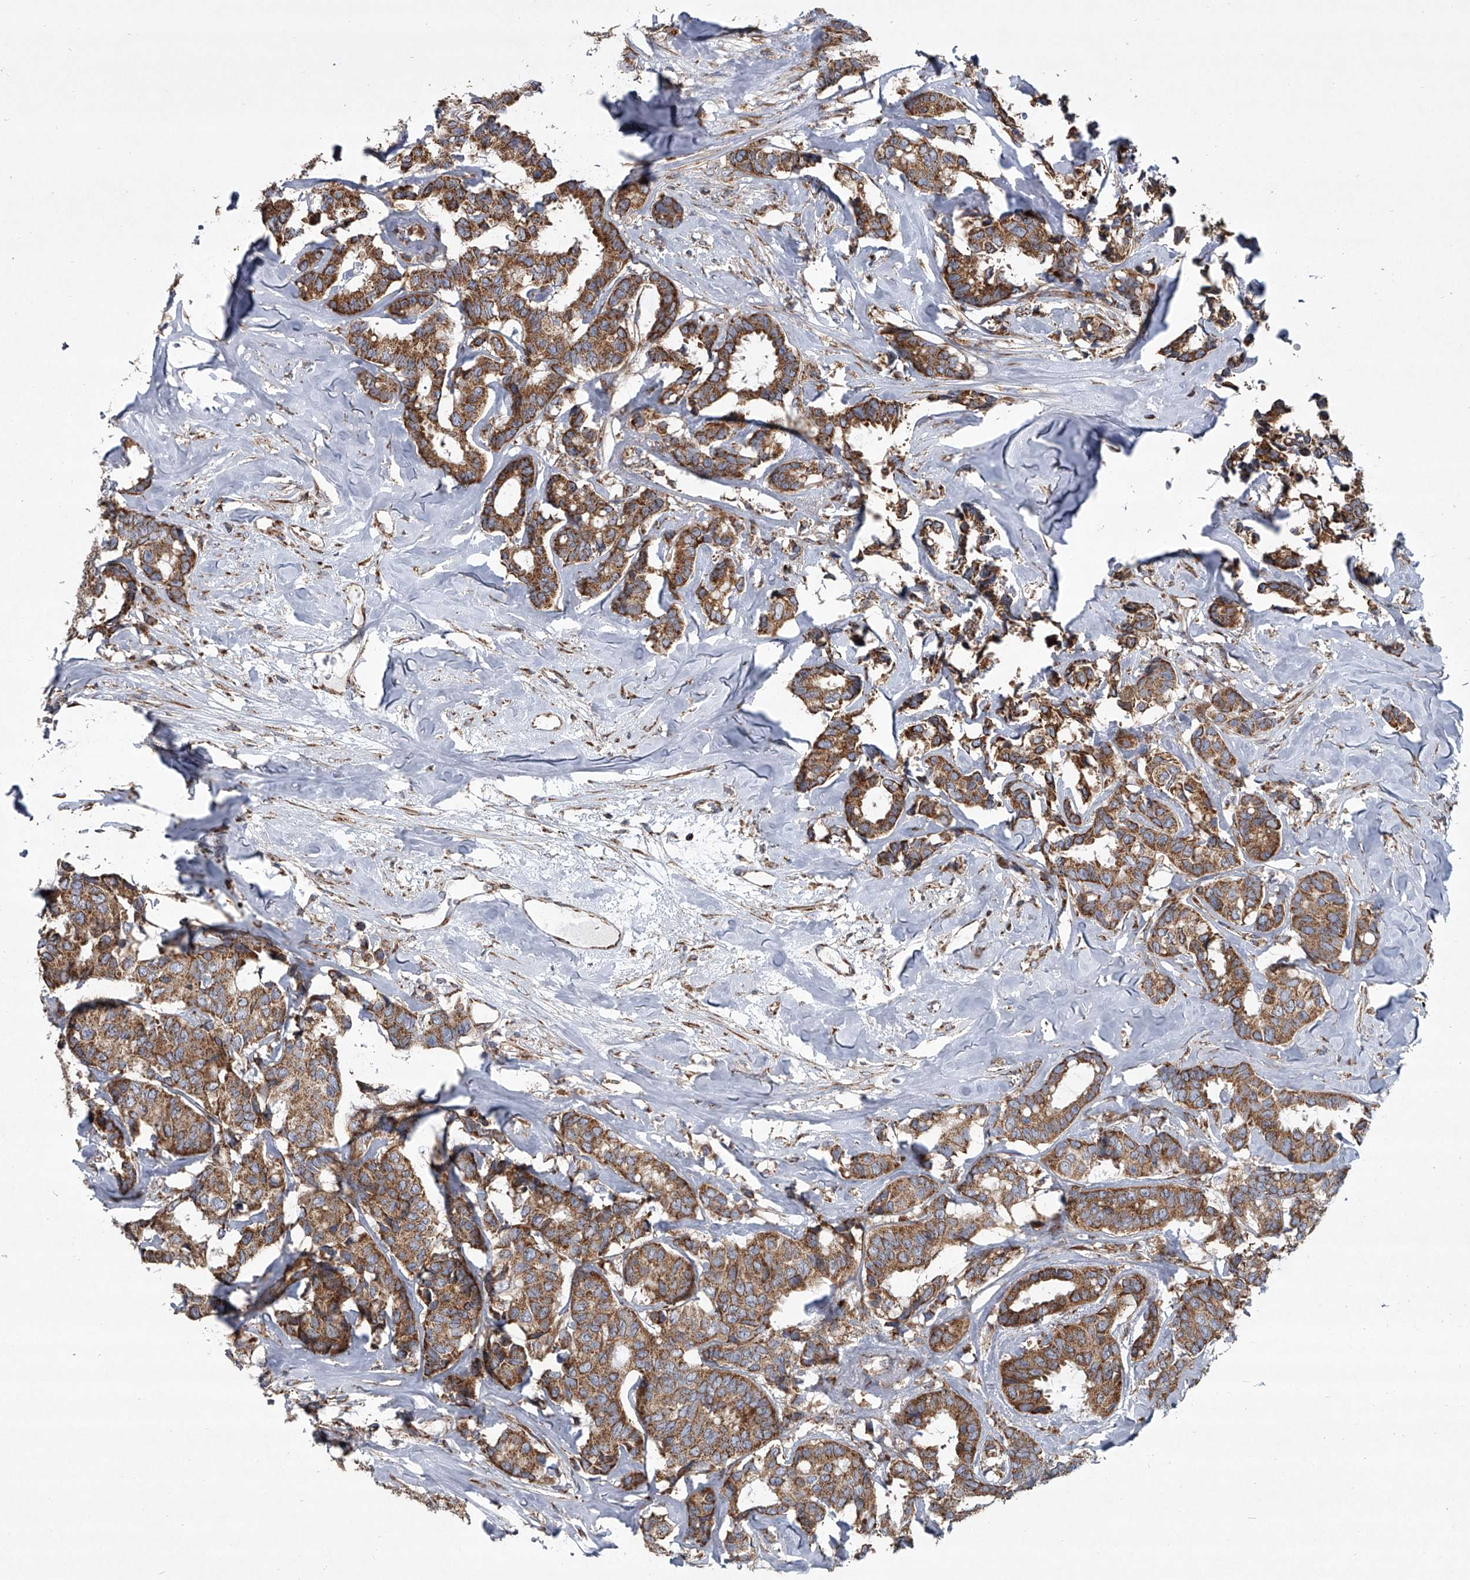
{"staining": {"intensity": "moderate", "quantity": ">75%", "location": "cytoplasmic/membranous"}, "tissue": "breast cancer", "cell_type": "Tumor cells", "image_type": "cancer", "snomed": [{"axis": "morphology", "description": "Duct carcinoma"}, {"axis": "topography", "description": "Breast"}], "caption": "This photomicrograph displays invasive ductal carcinoma (breast) stained with IHC to label a protein in brown. The cytoplasmic/membranous of tumor cells show moderate positivity for the protein. Nuclei are counter-stained blue.", "gene": "ZC3H15", "patient": {"sex": "female", "age": 87}}